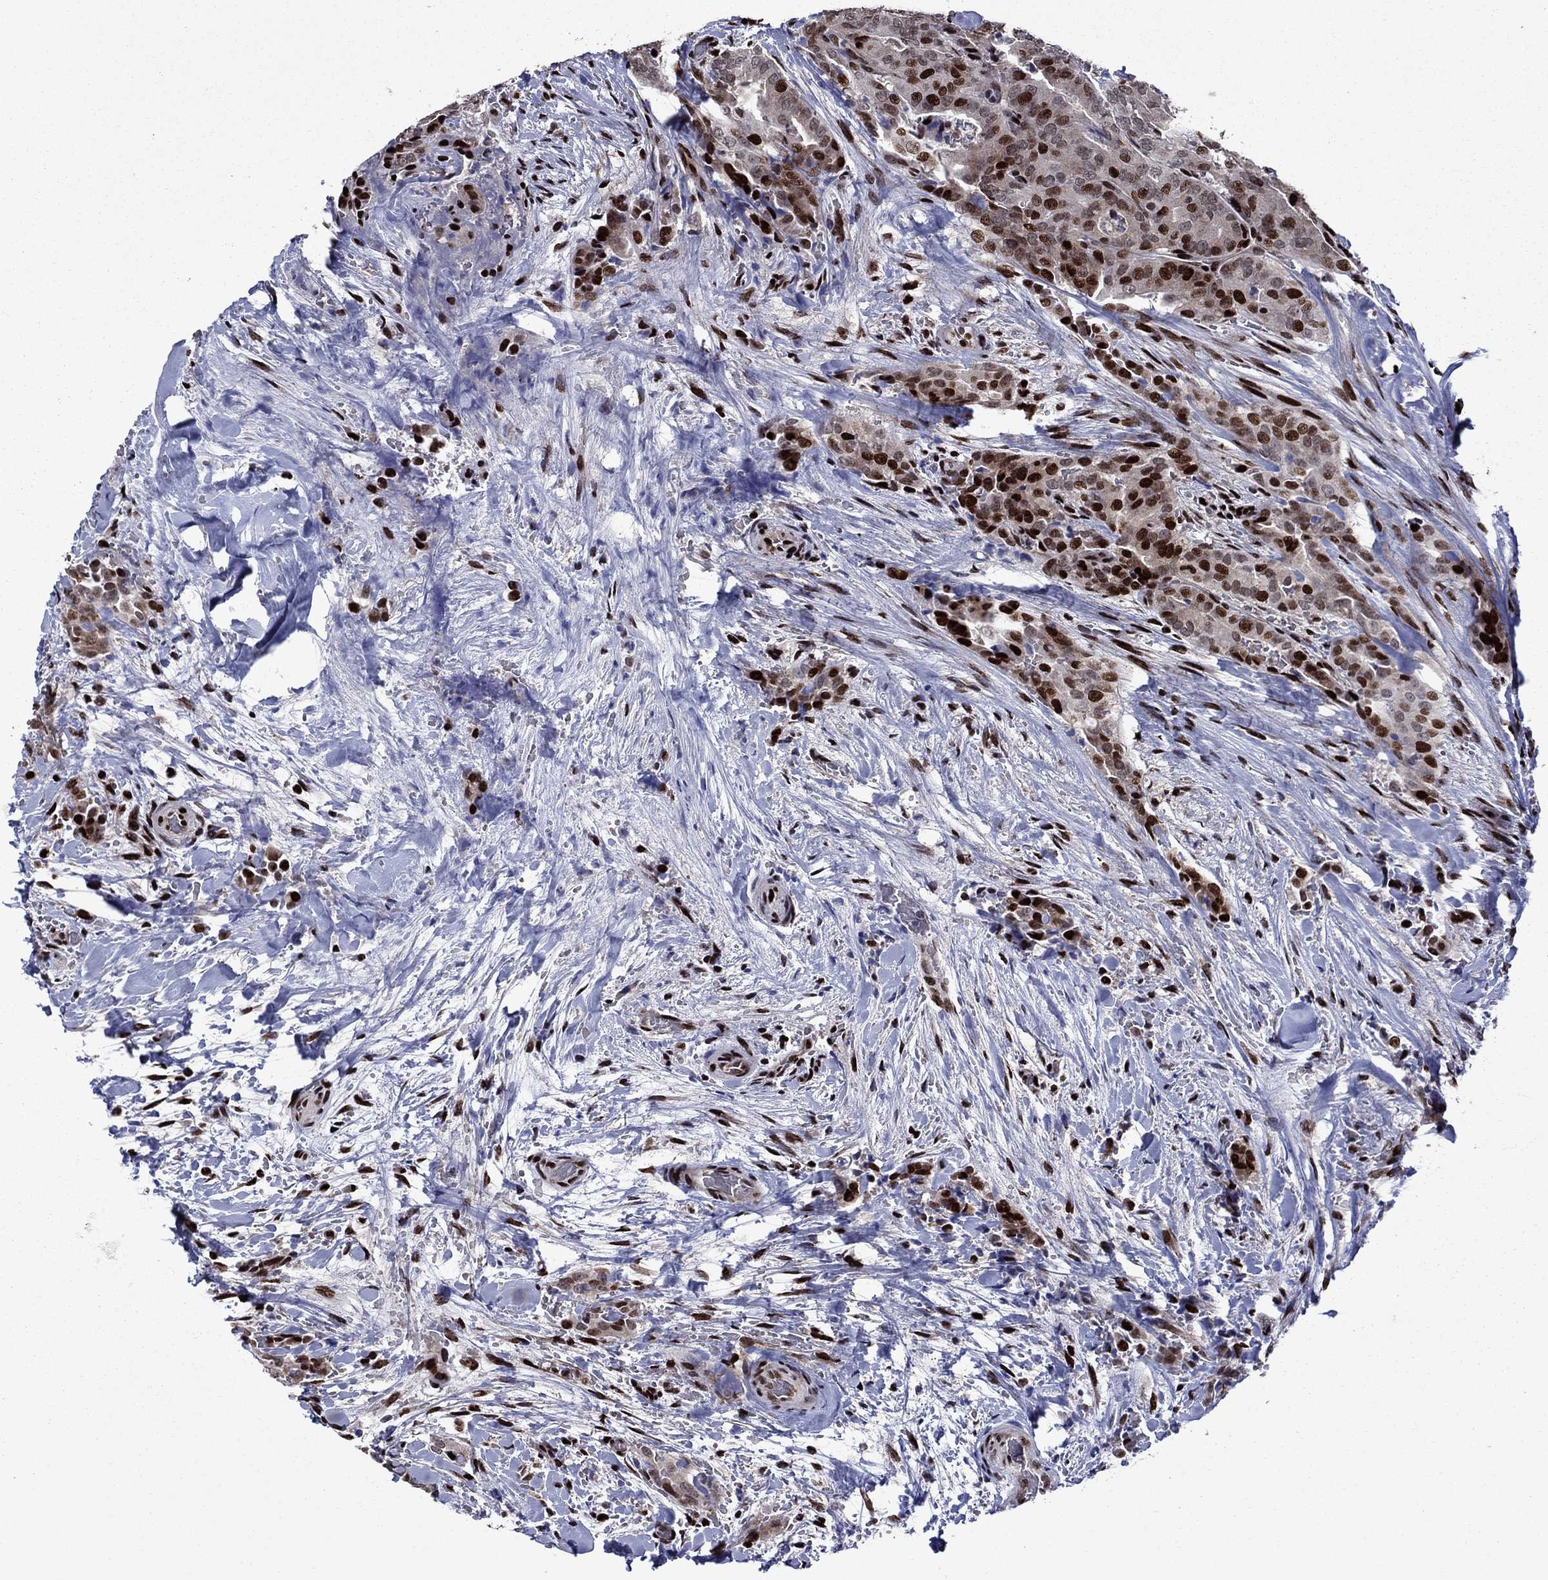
{"staining": {"intensity": "strong", "quantity": "<25%", "location": "nuclear"}, "tissue": "thyroid cancer", "cell_type": "Tumor cells", "image_type": "cancer", "snomed": [{"axis": "morphology", "description": "Papillary adenocarcinoma, NOS"}, {"axis": "topography", "description": "Thyroid gland"}], "caption": "Thyroid cancer stained with DAB immunohistochemistry demonstrates medium levels of strong nuclear positivity in about <25% of tumor cells. (IHC, brightfield microscopy, high magnification).", "gene": "LIMK1", "patient": {"sex": "male", "age": 61}}